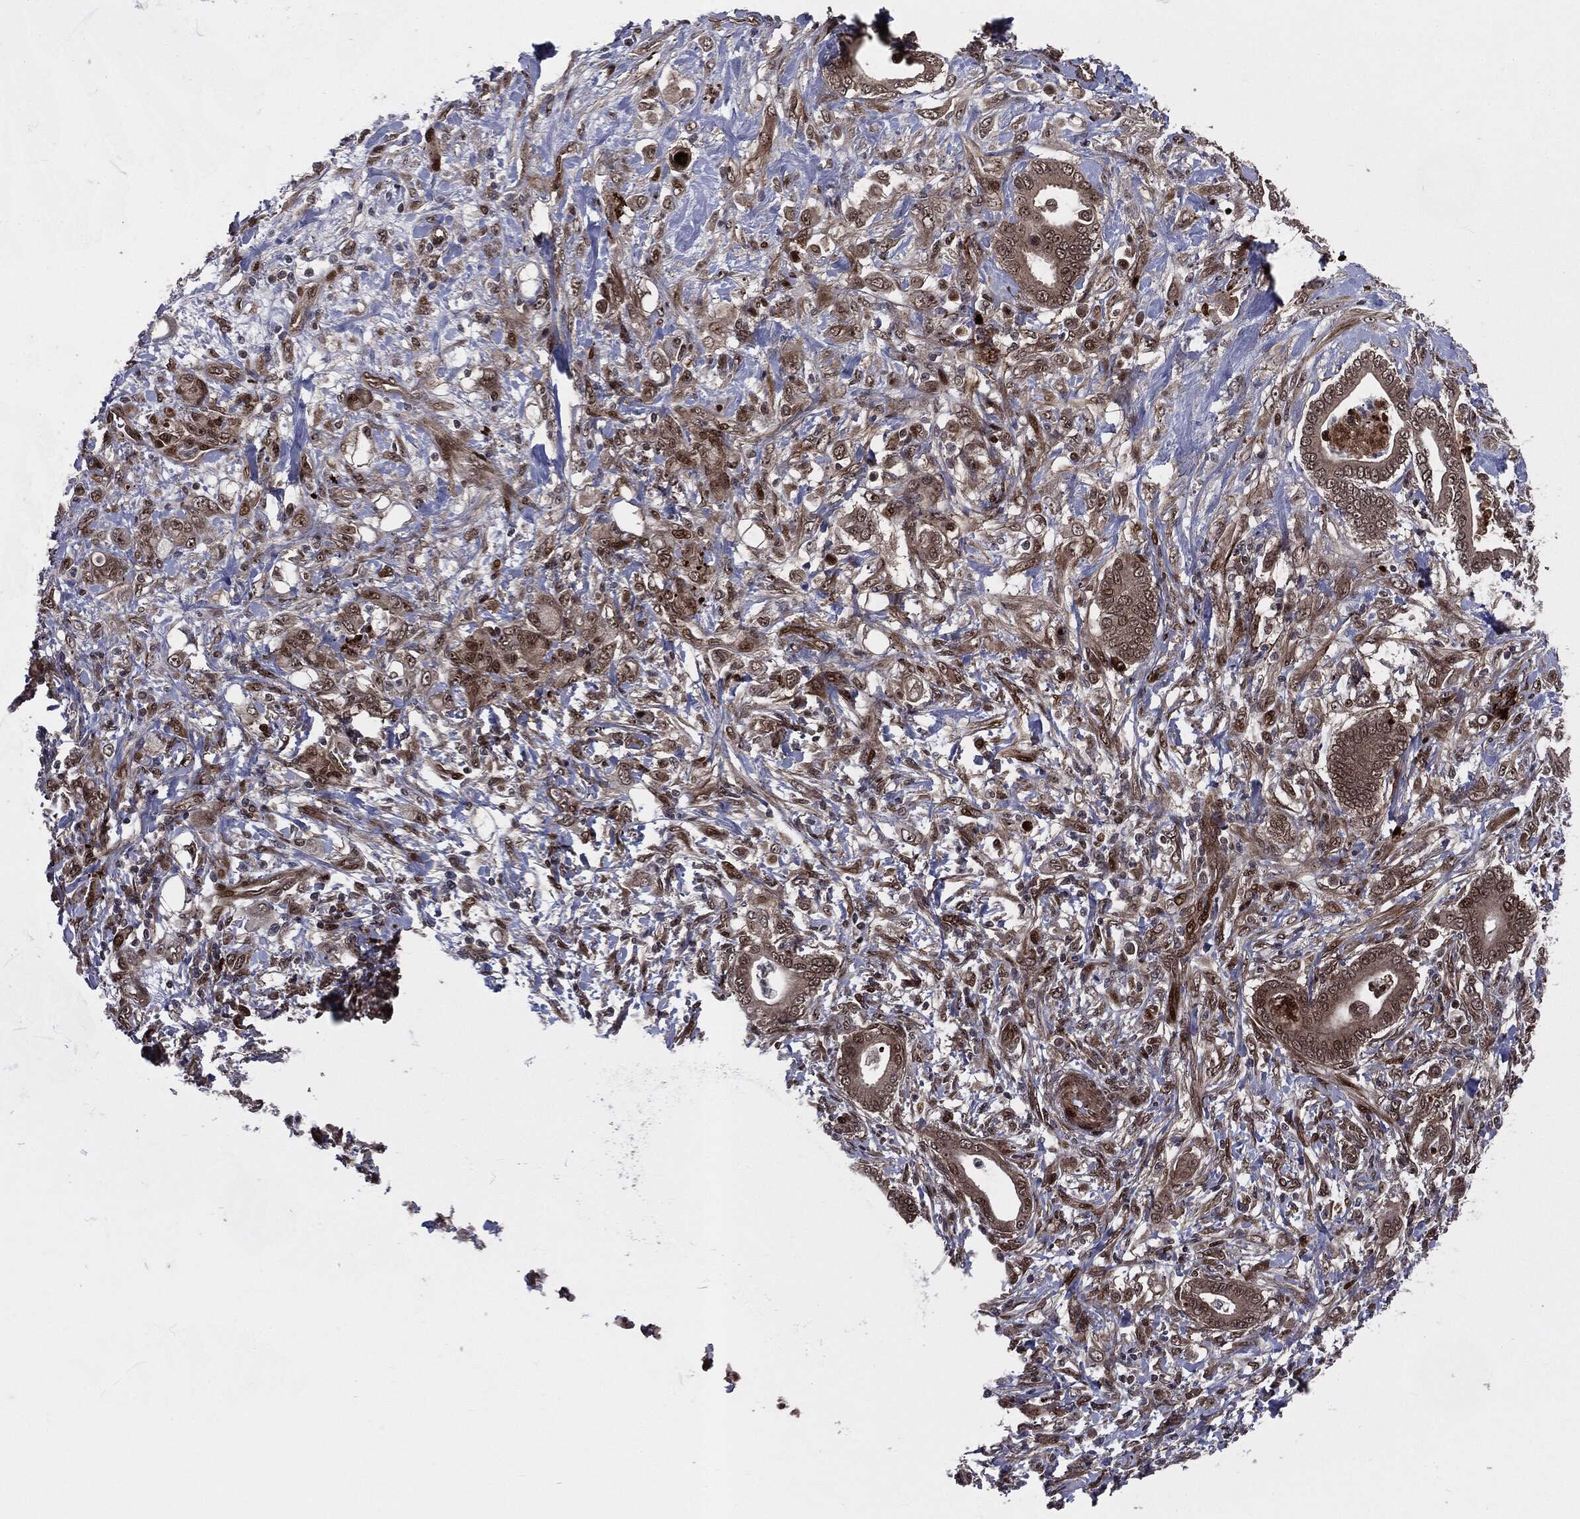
{"staining": {"intensity": "strong", "quantity": "<25%", "location": "nuclear"}, "tissue": "stomach cancer", "cell_type": "Tumor cells", "image_type": "cancer", "snomed": [{"axis": "morphology", "description": "Adenocarcinoma, NOS"}, {"axis": "topography", "description": "Stomach"}], "caption": "A brown stain labels strong nuclear staining of a protein in human adenocarcinoma (stomach) tumor cells. The staining is performed using DAB (3,3'-diaminobenzidine) brown chromogen to label protein expression. The nuclei are counter-stained blue using hematoxylin.", "gene": "SMAD4", "patient": {"sex": "female", "age": 79}}